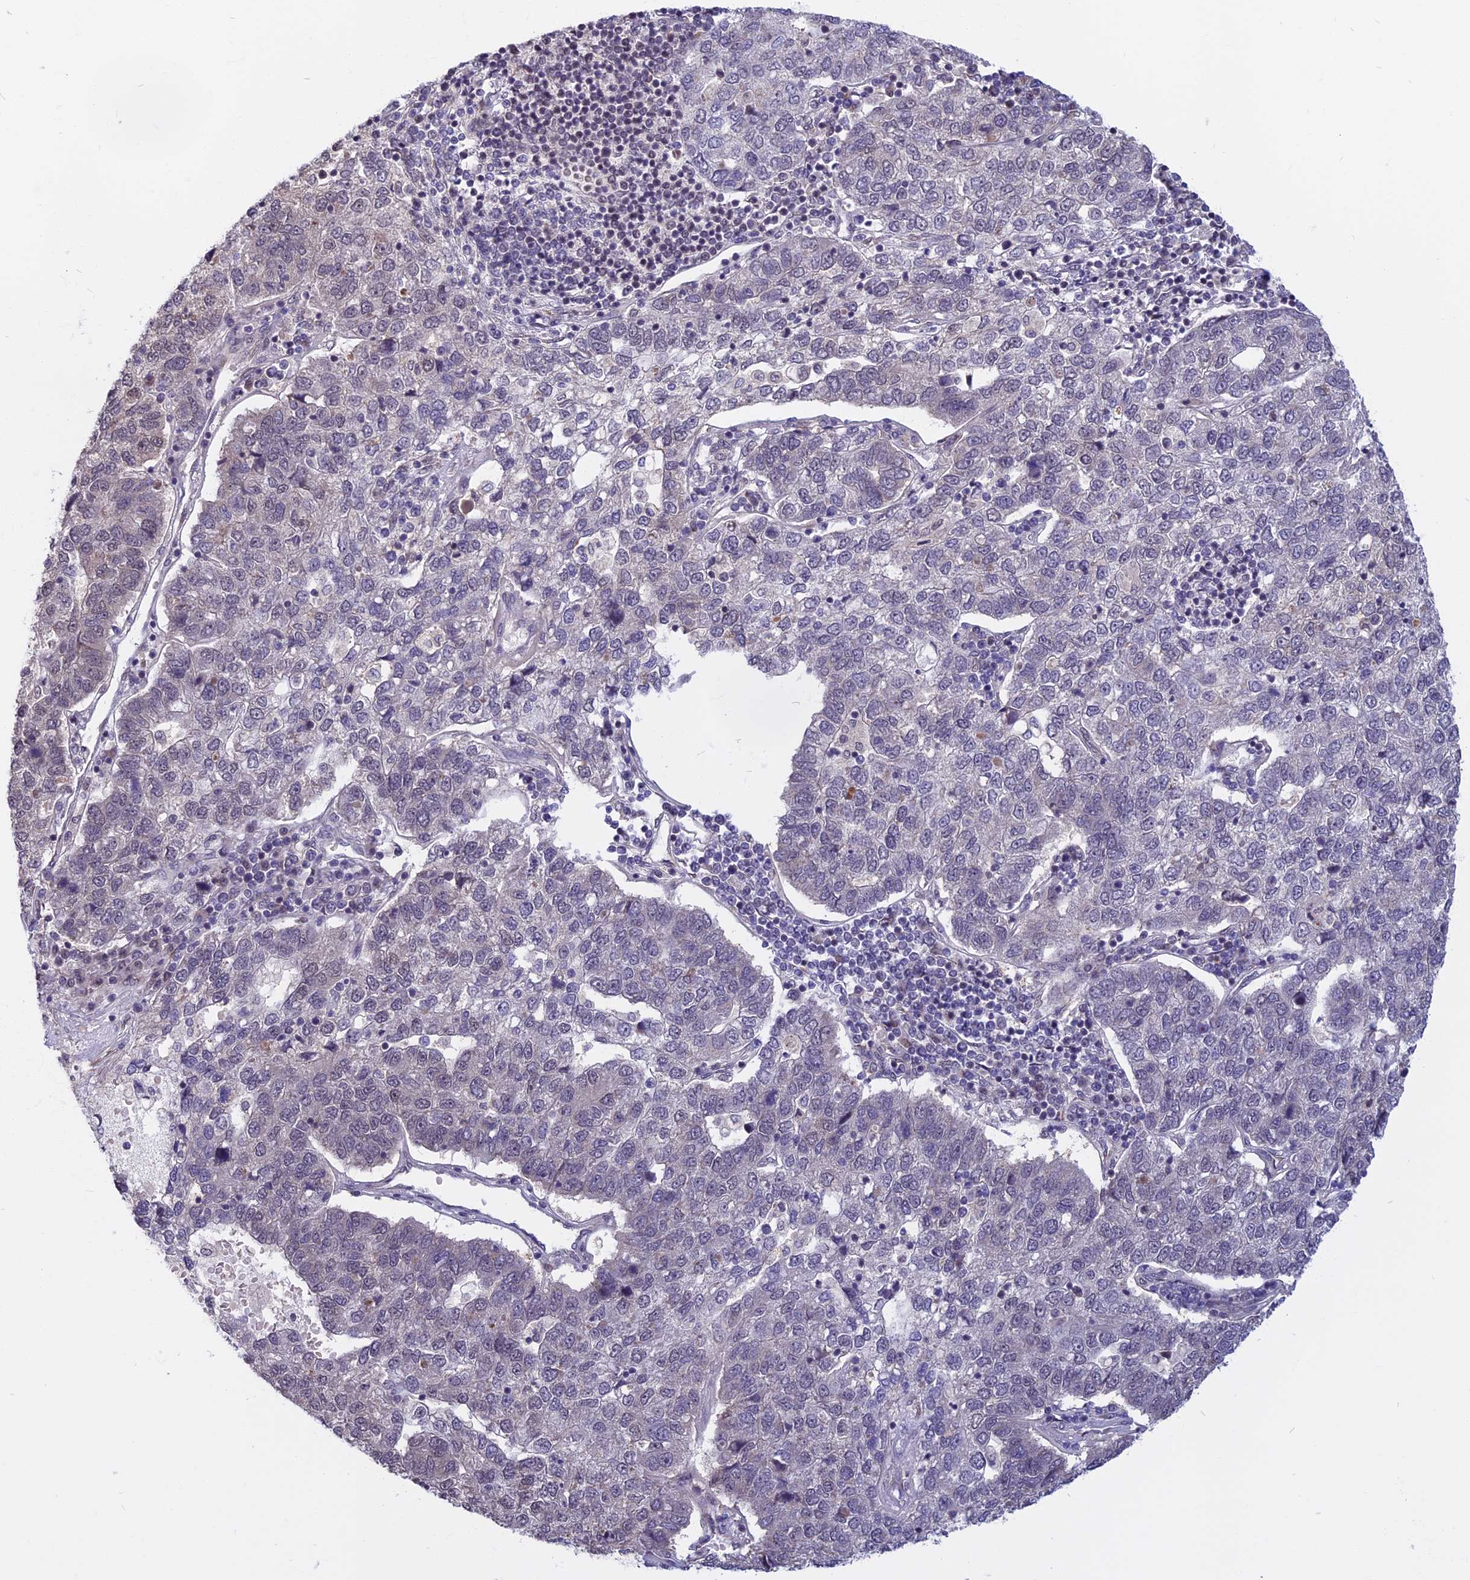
{"staining": {"intensity": "negative", "quantity": "none", "location": "none"}, "tissue": "pancreatic cancer", "cell_type": "Tumor cells", "image_type": "cancer", "snomed": [{"axis": "morphology", "description": "Adenocarcinoma, NOS"}, {"axis": "topography", "description": "Pancreas"}], "caption": "This is an immunohistochemistry photomicrograph of human pancreatic adenocarcinoma. There is no staining in tumor cells.", "gene": "CCDC113", "patient": {"sex": "female", "age": 61}}